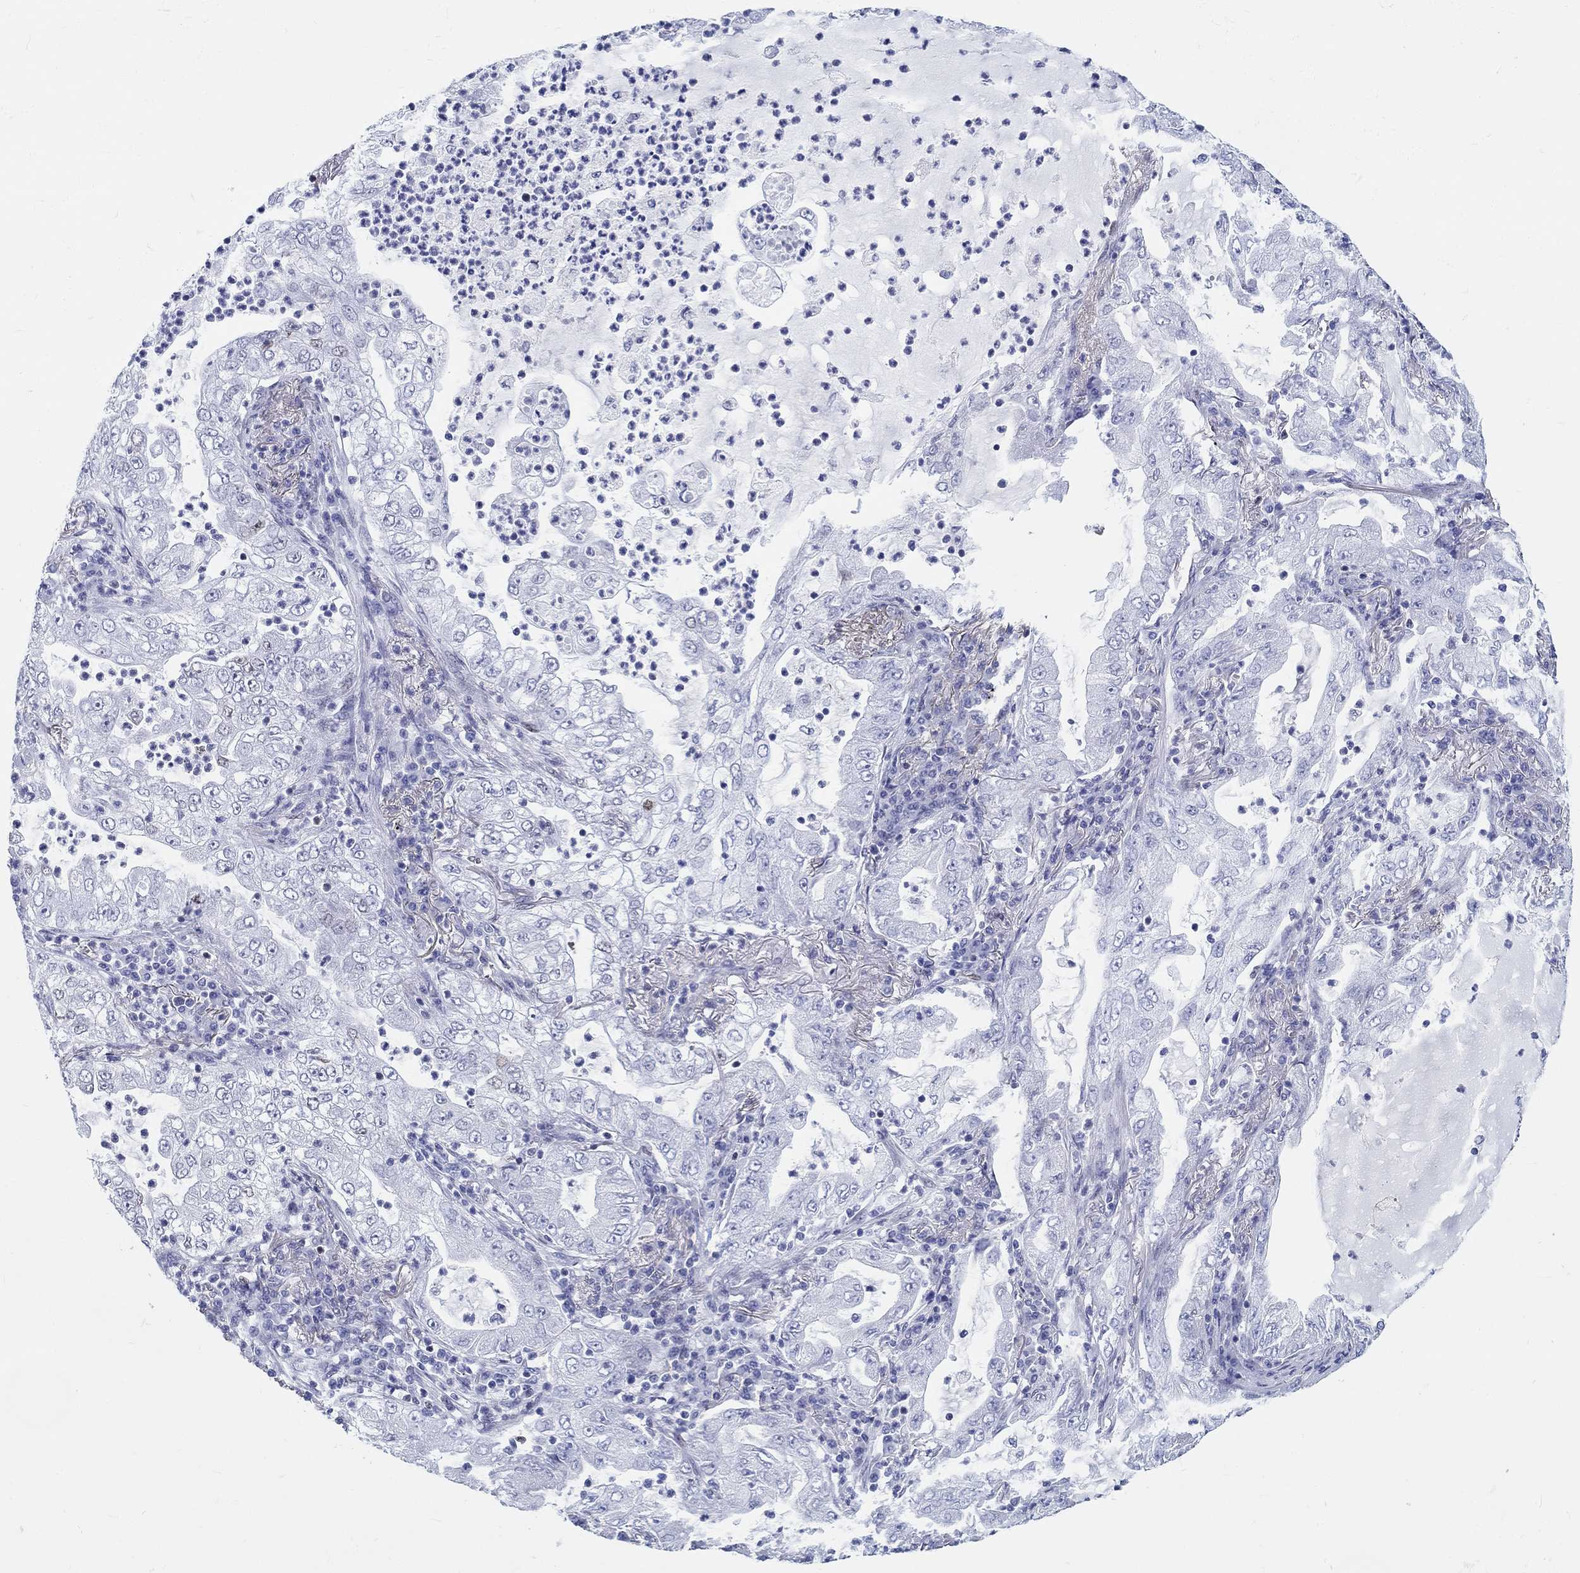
{"staining": {"intensity": "negative", "quantity": "none", "location": "none"}, "tissue": "lung cancer", "cell_type": "Tumor cells", "image_type": "cancer", "snomed": [{"axis": "morphology", "description": "Adenocarcinoma, NOS"}, {"axis": "topography", "description": "Lung"}], "caption": "Tumor cells show no significant expression in lung adenocarcinoma.", "gene": "H1-1", "patient": {"sex": "female", "age": 73}}